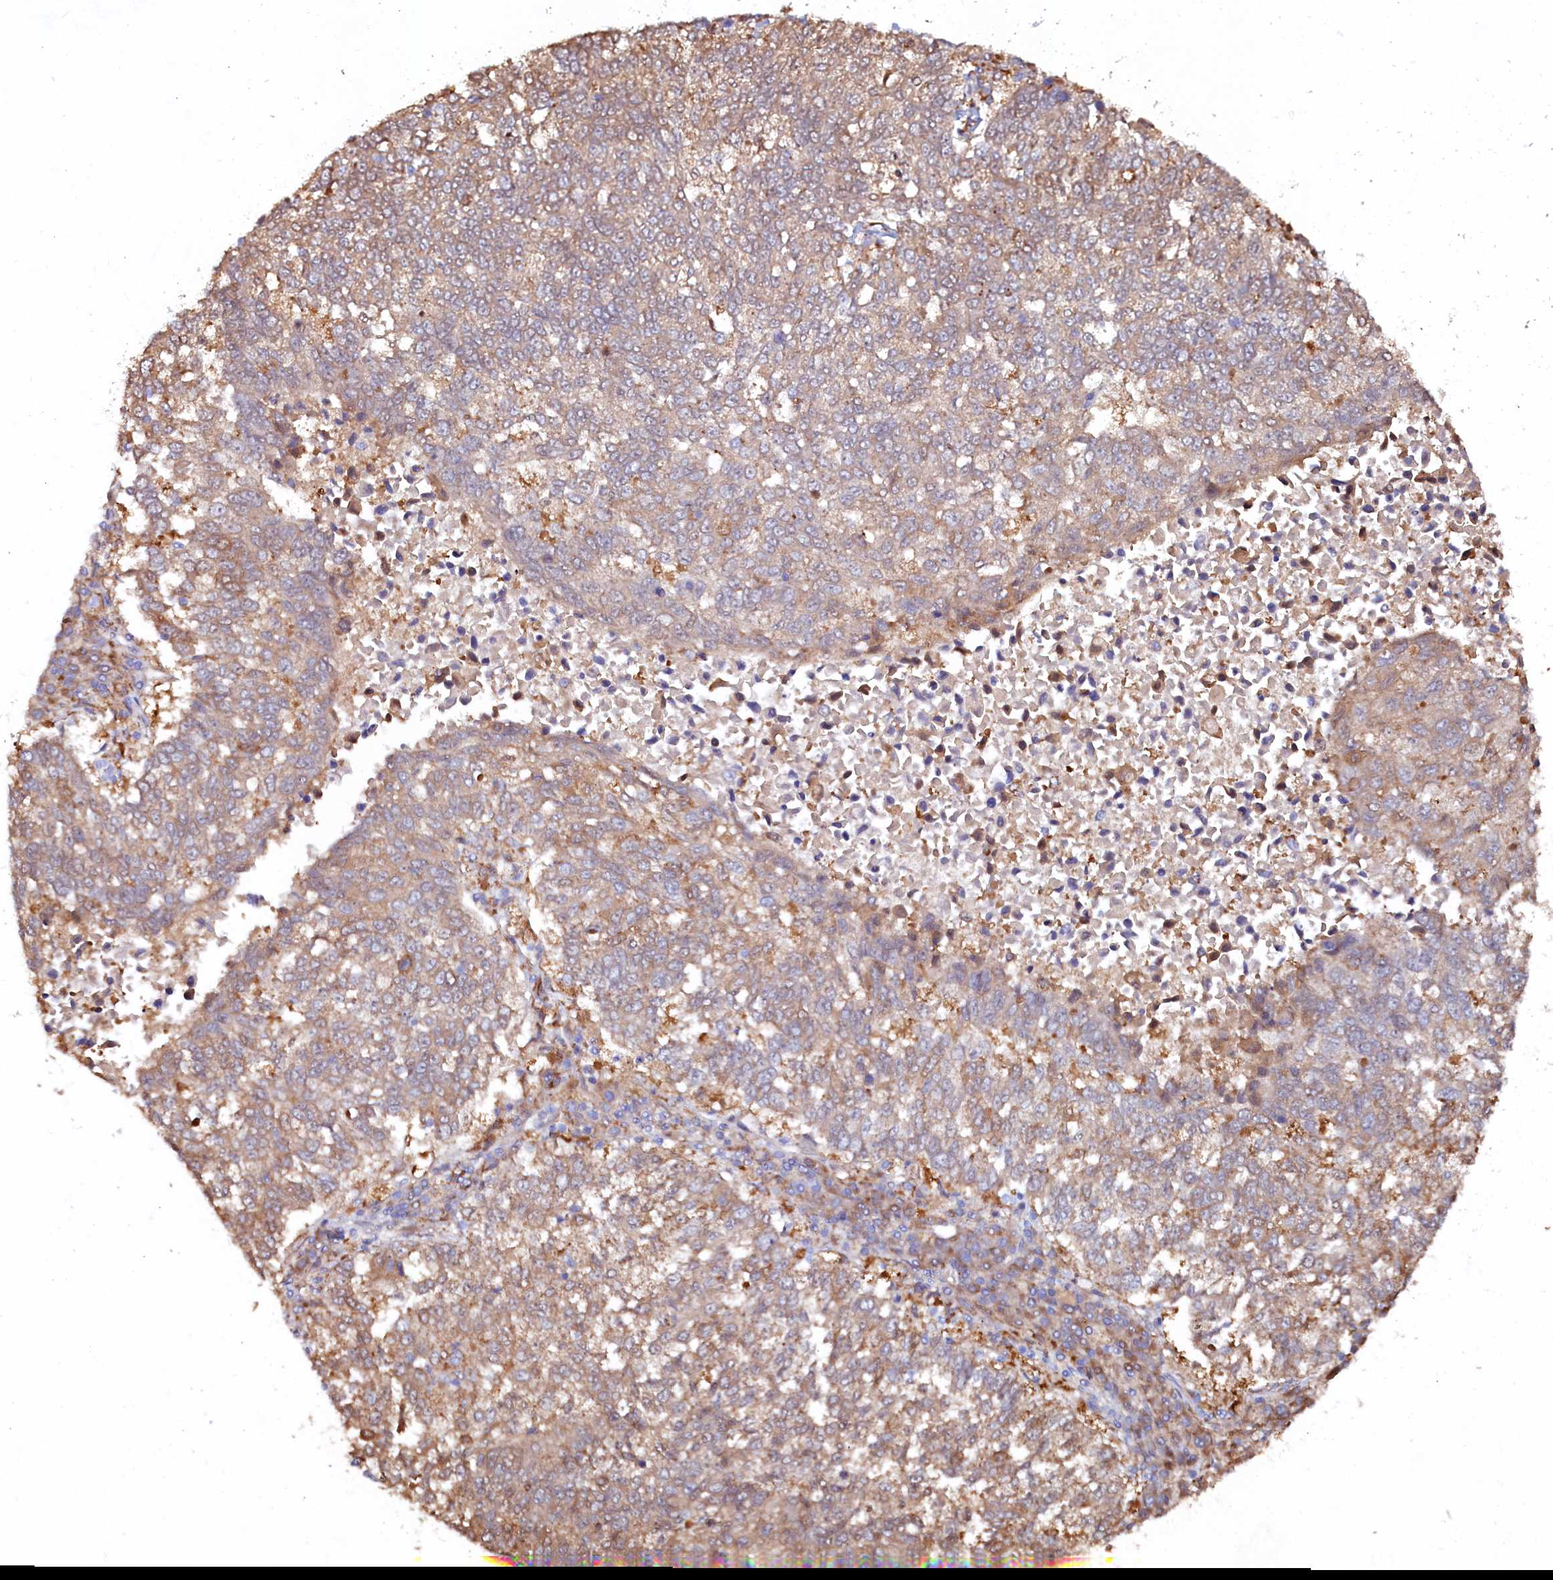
{"staining": {"intensity": "moderate", "quantity": ">75%", "location": "cytoplasmic/membranous"}, "tissue": "lung cancer", "cell_type": "Tumor cells", "image_type": "cancer", "snomed": [{"axis": "morphology", "description": "Squamous cell carcinoma, NOS"}, {"axis": "topography", "description": "Lung"}], "caption": "Lung squamous cell carcinoma stained for a protein exhibits moderate cytoplasmic/membranous positivity in tumor cells.", "gene": "ASTE1", "patient": {"sex": "male", "age": 73}}